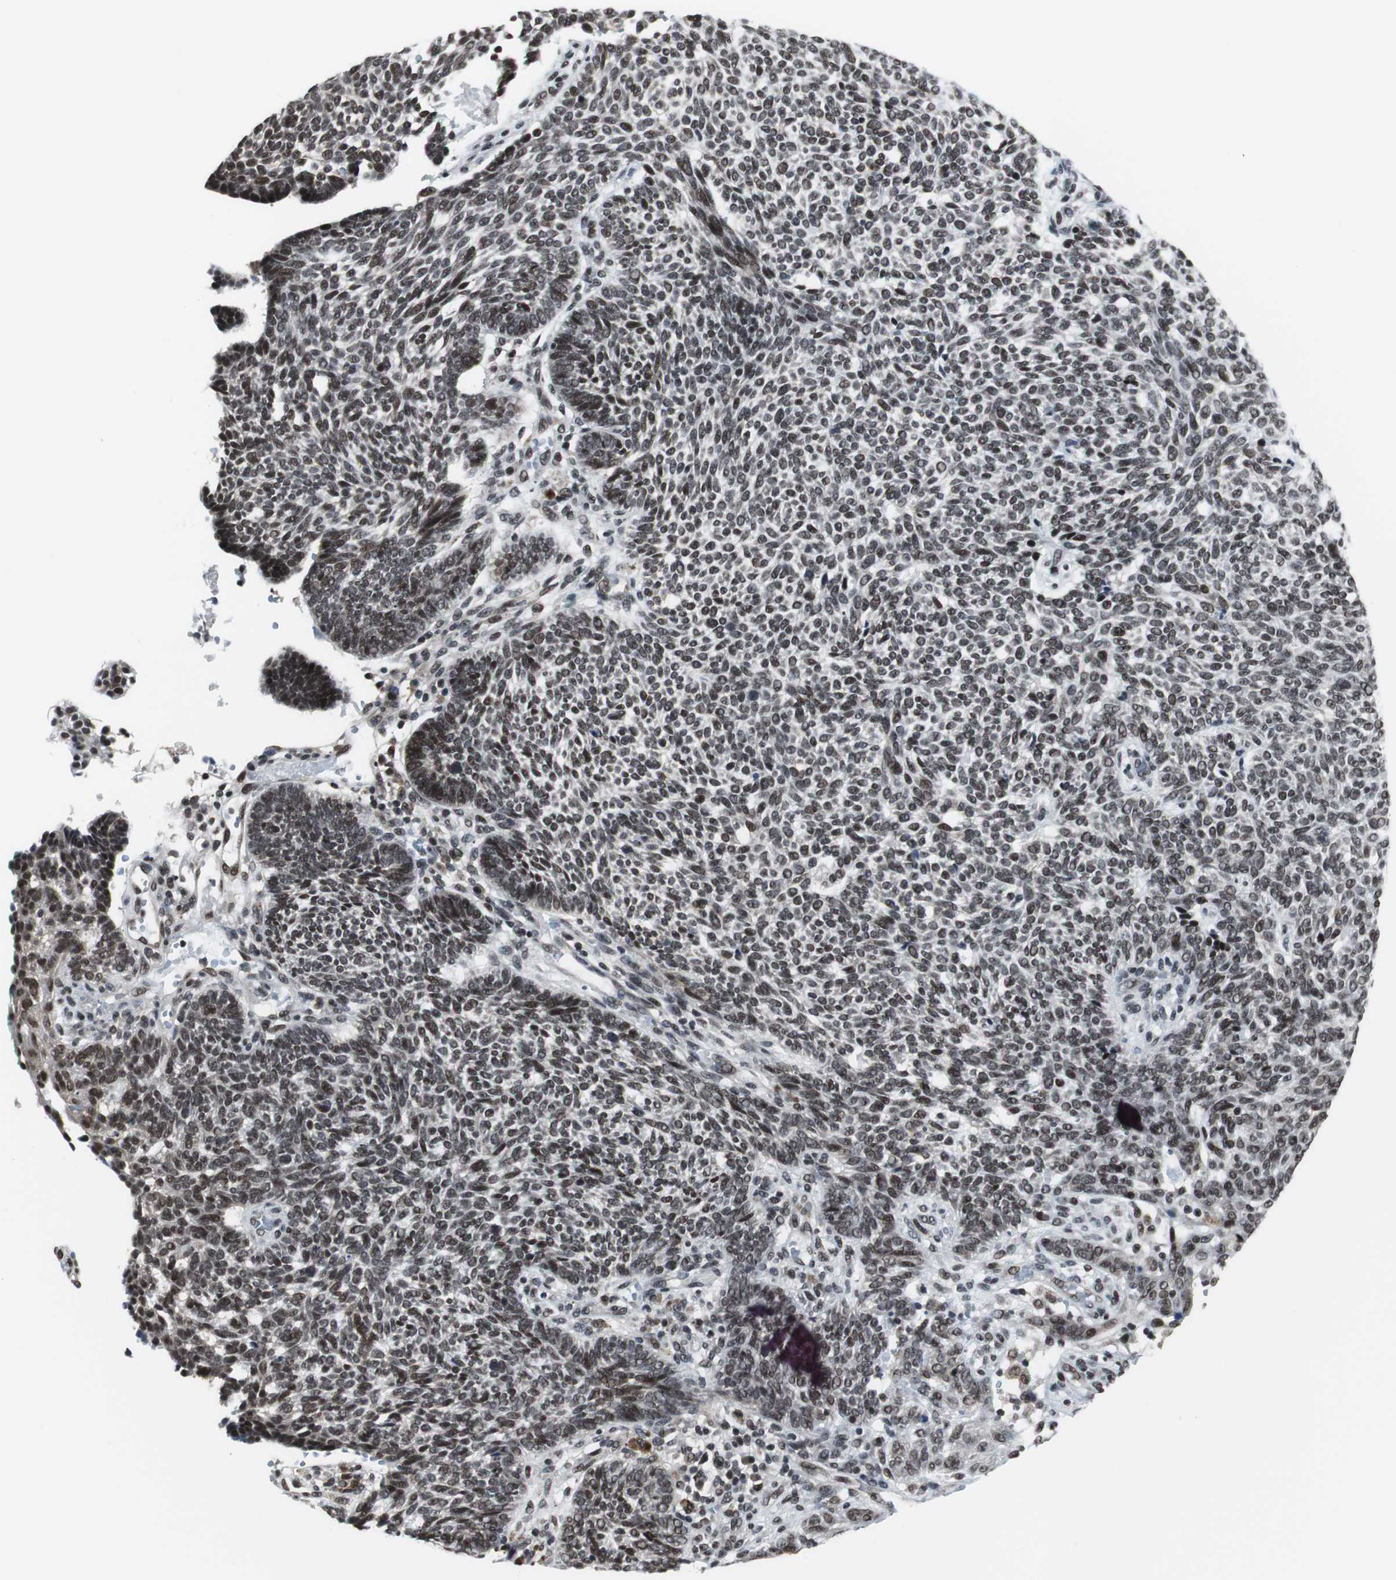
{"staining": {"intensity": "strong", "quantity": ">75%", "location": "nuclear"}, "tissue": "skin cancer", "cell_type": "Tumor cells", "image_type": "cancer", "snomed": [{"axis": "morphology", "description": "Normal tissue, NOS"}, {"axis": "morphology", "description": "Basal cell carcinoma"}, {"axis": "topography", "description": "Skin"}], "caption": "The immunohistochemical stain shows strong nuclear expression in tumor cells of skin cancer tissue.", "gene": "CDK9", "patient": {"sex": "male", "age": 87}}